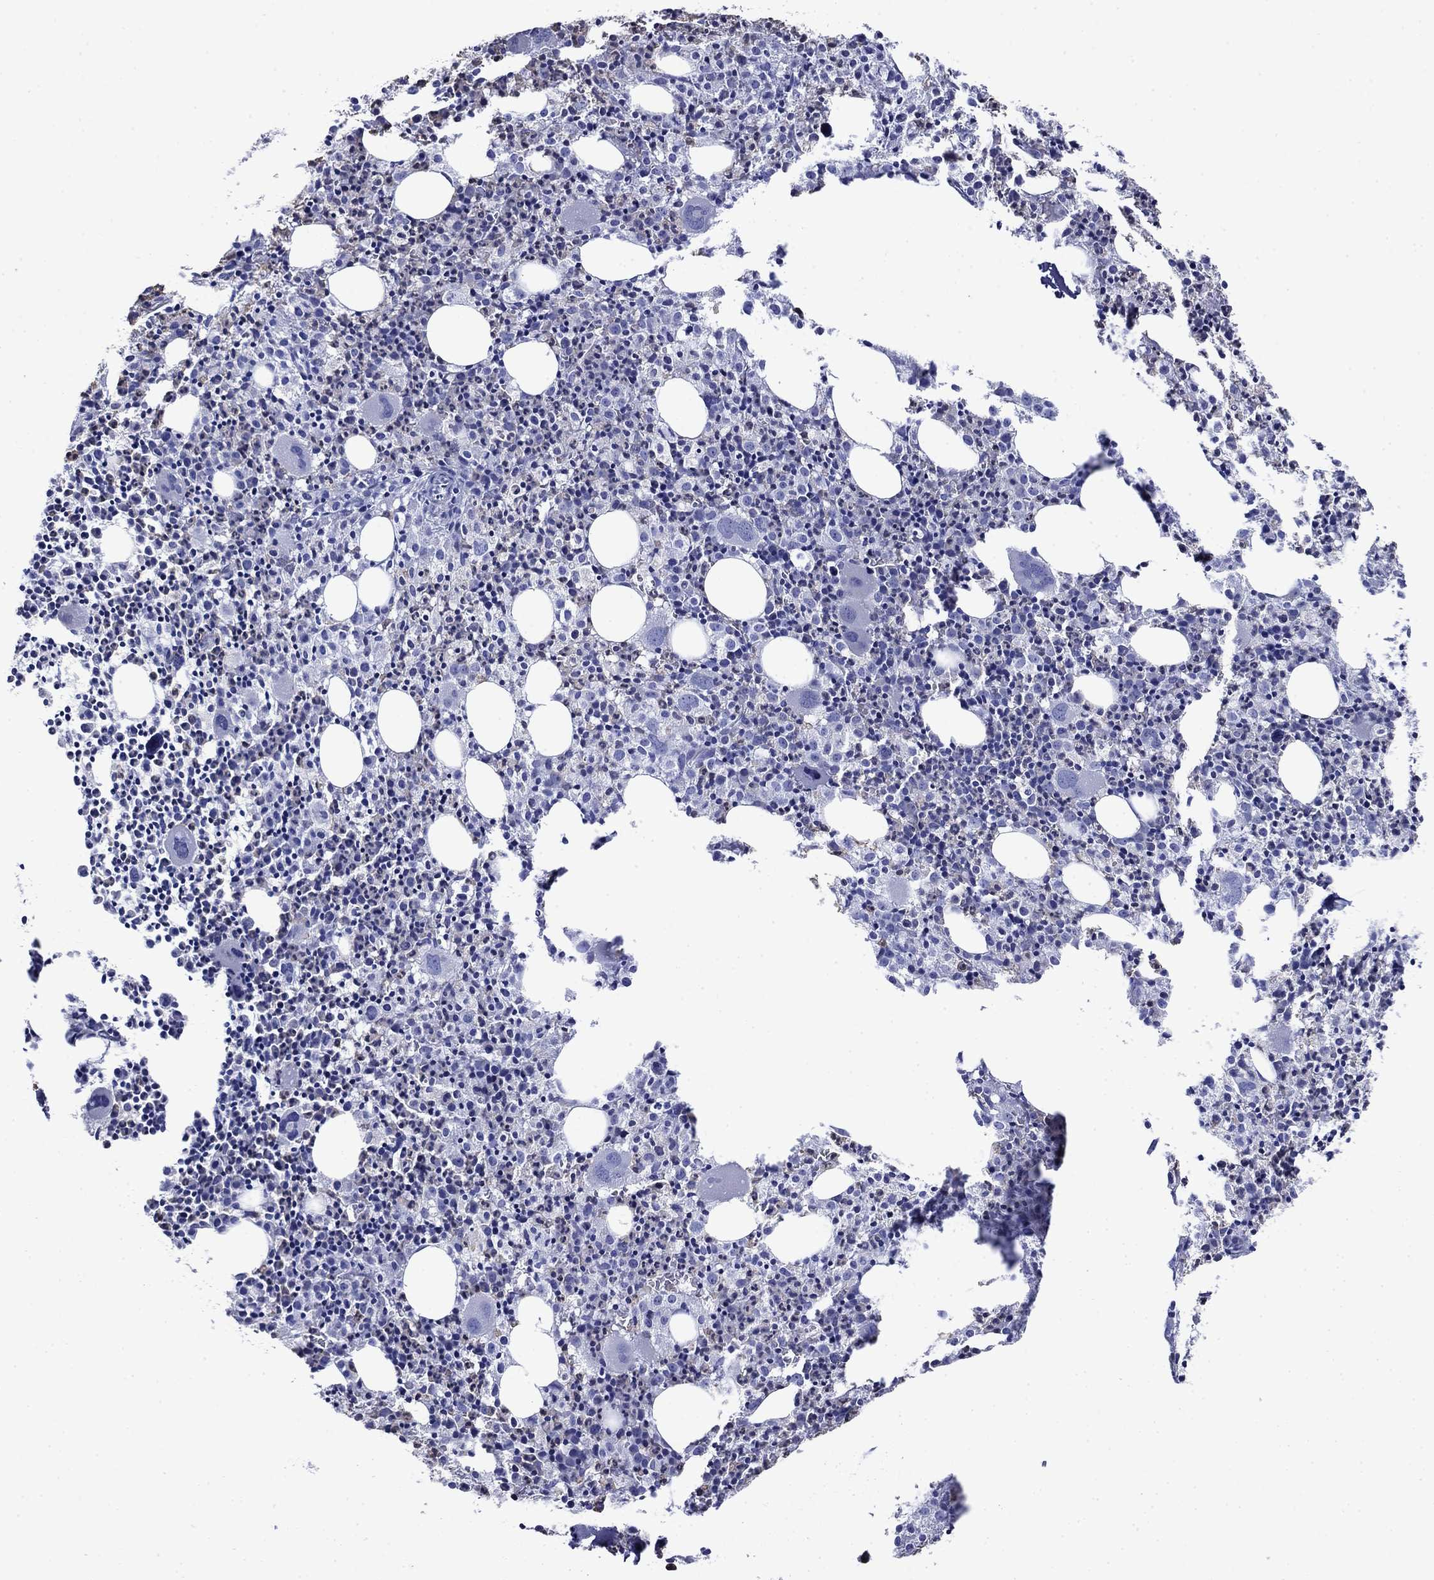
{"staining": {"intensity": "moderate", "quantity": "<25%", "location": "cytoplasmic/membranous"}, "tissue": "bone marrow", "cell_type": "Hematopoietic cells", "image_type": "normal", "snomed": [{"axis": "morphology", "description": "Normal tissue, NOS"}, {"axis": "morphology", "description": "Inflammation, NOS"}, {"axis": "topography", "description": "Bone marrow"}], "caption": "Moderate cytoplasmic/membranous positivity is identified in approximately <25% of hematopoietic cells in normal bone marrow.", "gene": "TFR2", "patient": {"sex": "male", "age": 3}}